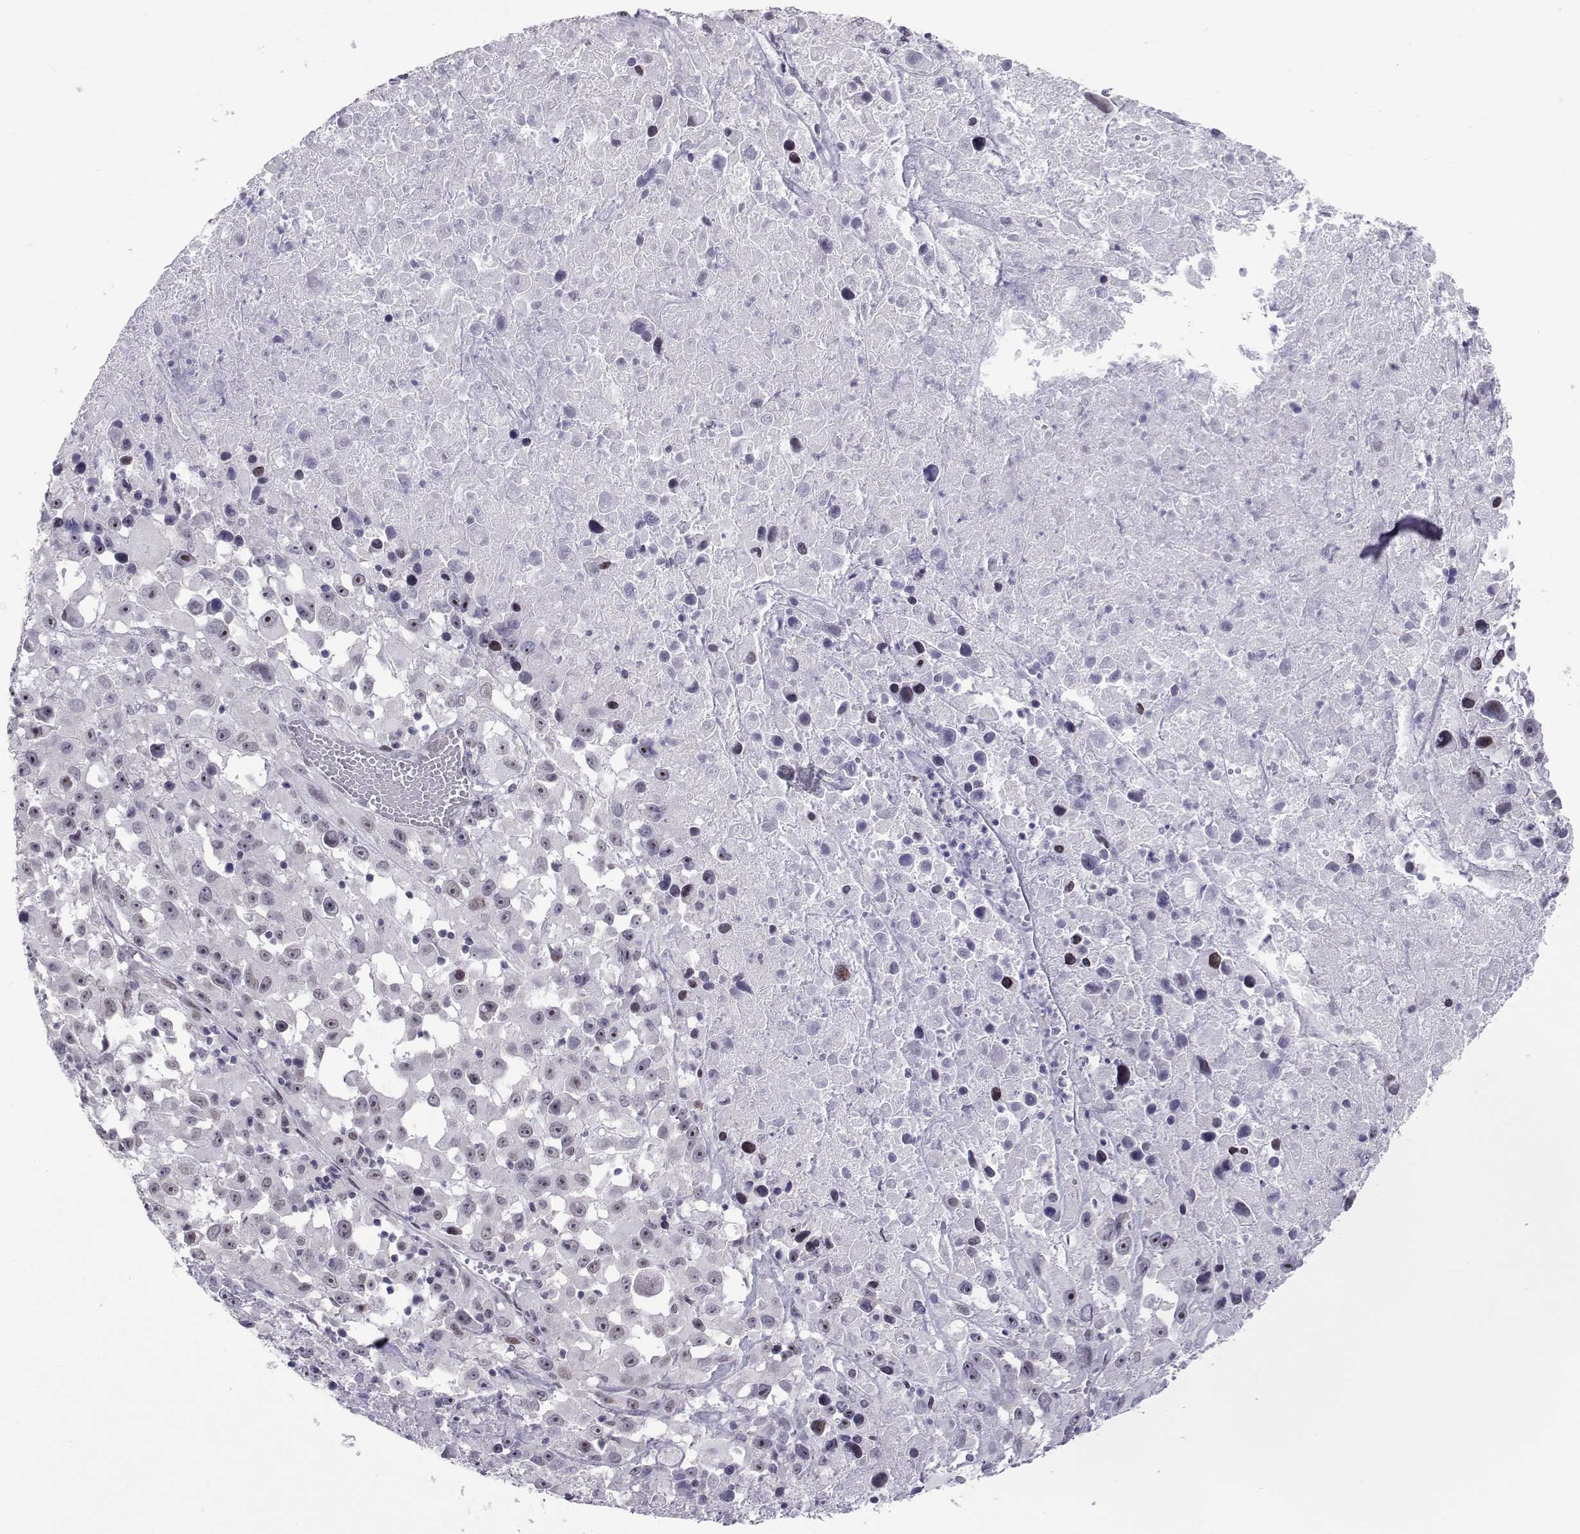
{"staining": {"intensity": "negative", "quantity": "none", "location": "none"}, "tissue": "melanoma", "cell_type": "Tumor cells", "image_type": "cancer", "snomed": [{"axis": "morphology", "description": "Malignant melanoma, Metastatic site"}, {"axis": "topography", "description": "Lymph node"}], "caption": "Malignant melanoma (metastatic site) was stained to show a protein in brown. There is no significant positivity in tumor cells. (DAB (3,3'-diaminobenzidine) immunohistochemistry with hematoxylin counter stain).", "gene": "SIX6", "patient": {"sex": "male", "age": 50}}